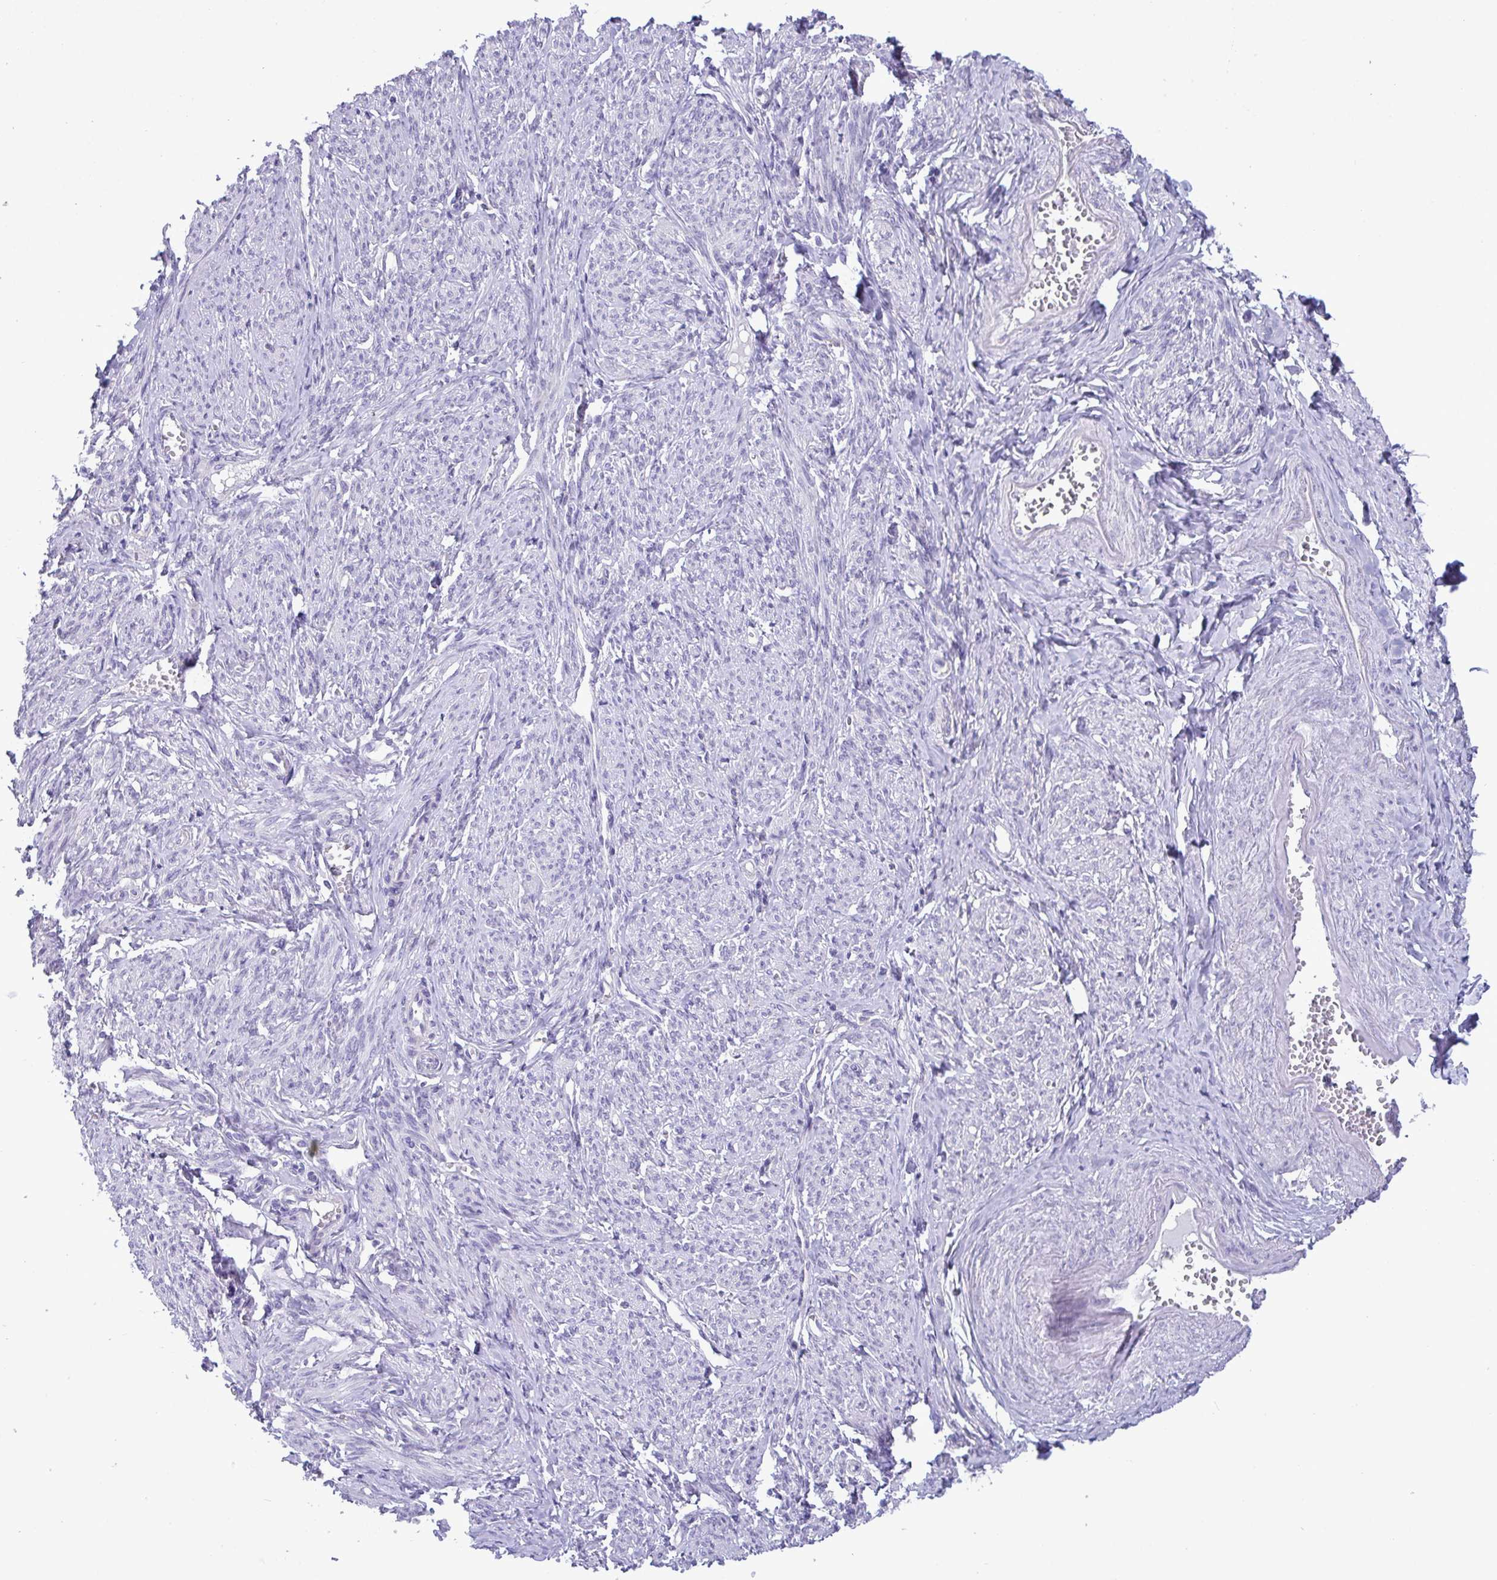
{"staining": {"intensity": "negative", "quantity": "none", "location": "none"}, "tissue": "smooth muscle", "cell_type": "Smooth muscle cells", "image_type": "normal", "snomed": [{"axis": "morphology", "description": "Normal tissue, NOS"}, {"axis": "topography", "description": "Smooth muscle"}], "caption": "This micrograph is of benign smooth muscle stained with immunohistochemistry to label a protein in brown with the nuclei are counter-stained blue. There is no staining in smooth muscle cells. (Stains: DAB immunohistochemistry (IHC) with hematoxylin counter stain, Microscopy: brightfield microscopy at high magnification).", "gene": "C4orf33", "patient": {"sex": "female", "age": 65}}